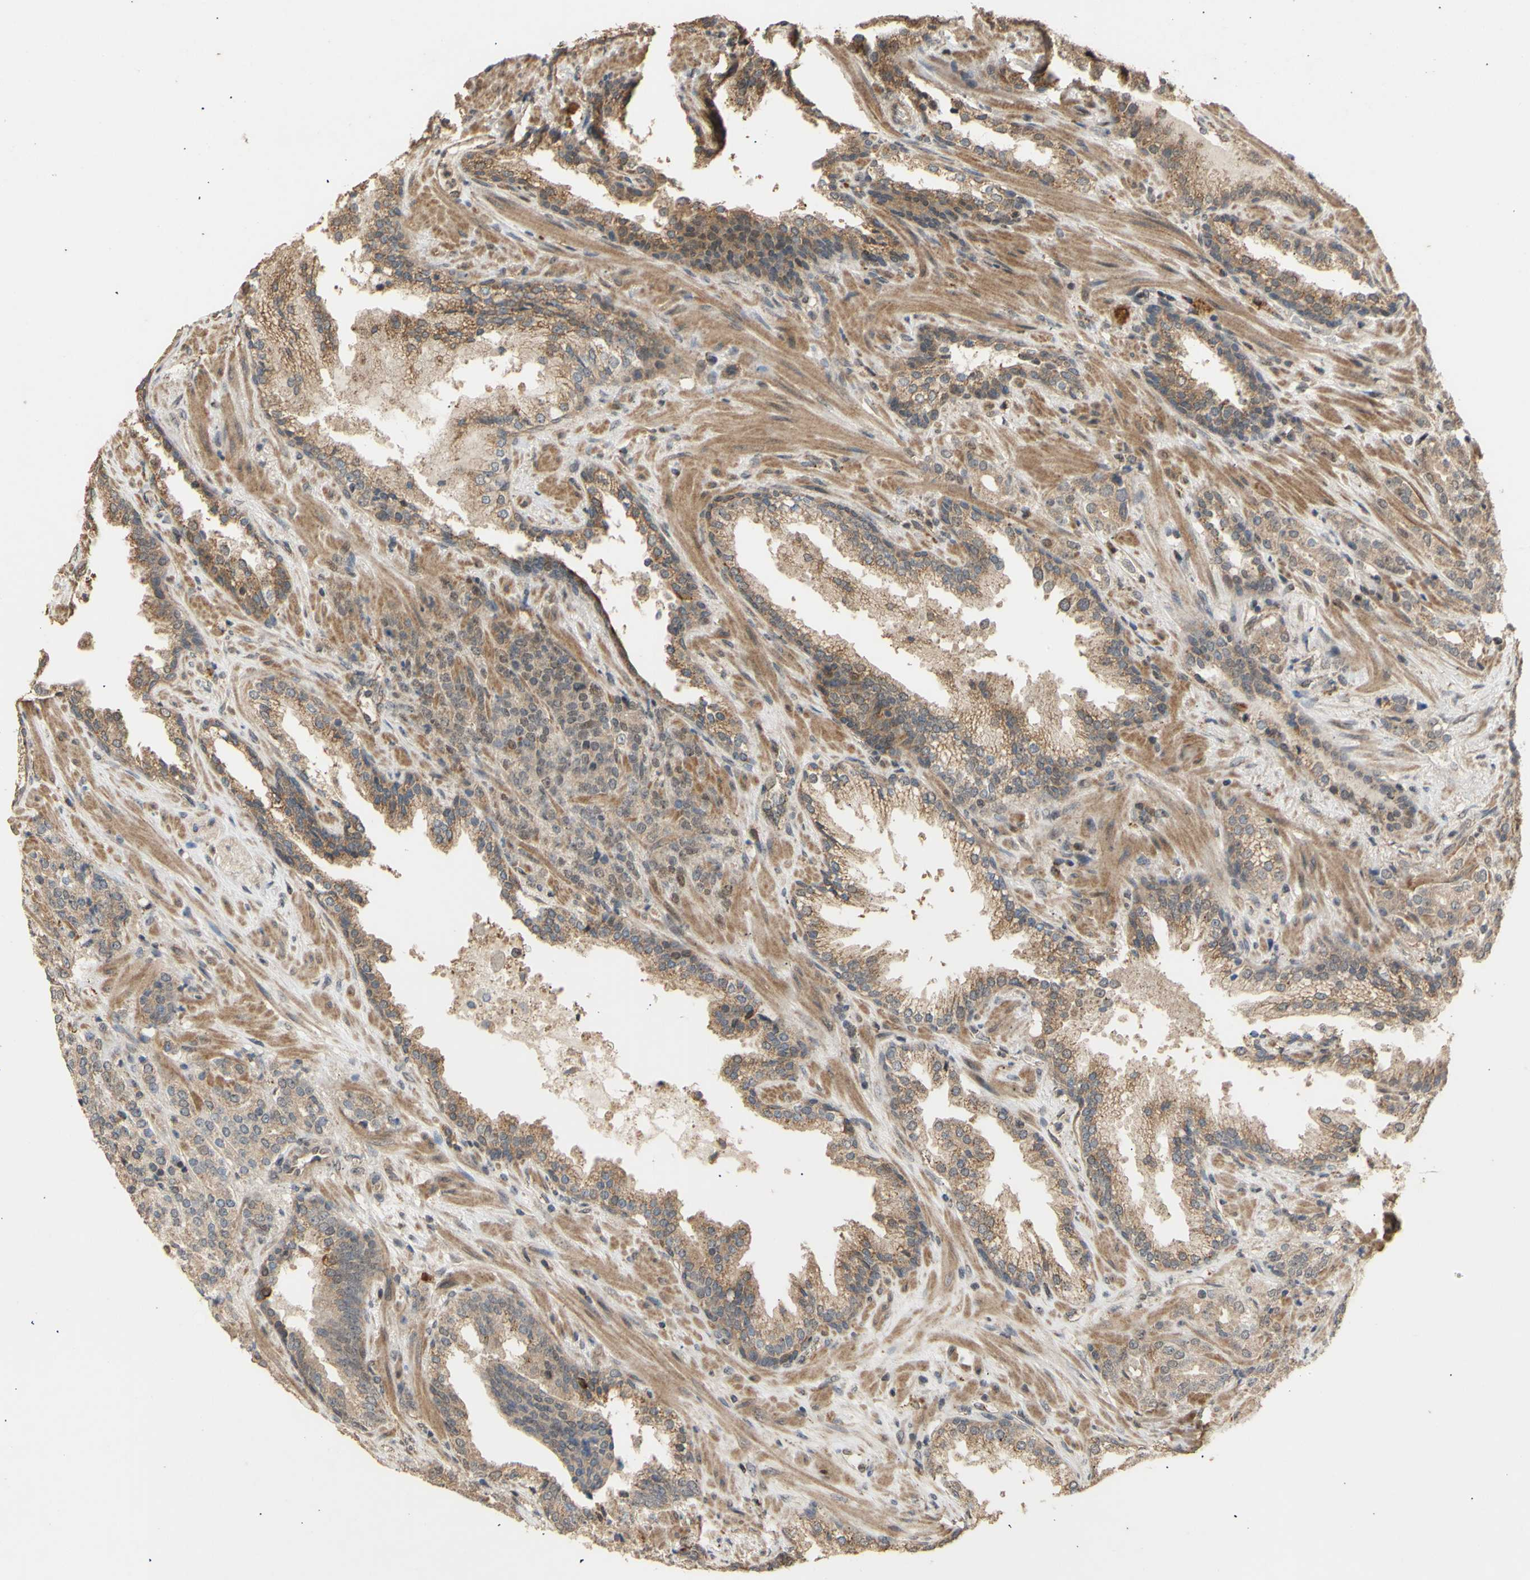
{"staining": {"intensity": "moderate", "quantity": ">75%", "location": "cytoplasmic/membranous"}, "tissue": "prostate cancer", "cell_type": "Tumor cells", "image_type": "cancer", "snomed": [{"axis": "morphology", "description": "Adenocarcinoma, High grade"}, {"axis": "topography", "description": "Prostate"}], "caption": "Protein staining of prostate high-grade adenocarcinoma tissue shows moderate cytoplasmic/membranous positivity in about >75% of tumor cells.", "gene": "GTF2E2", "patient": {"sex": "male", "age": 71}}